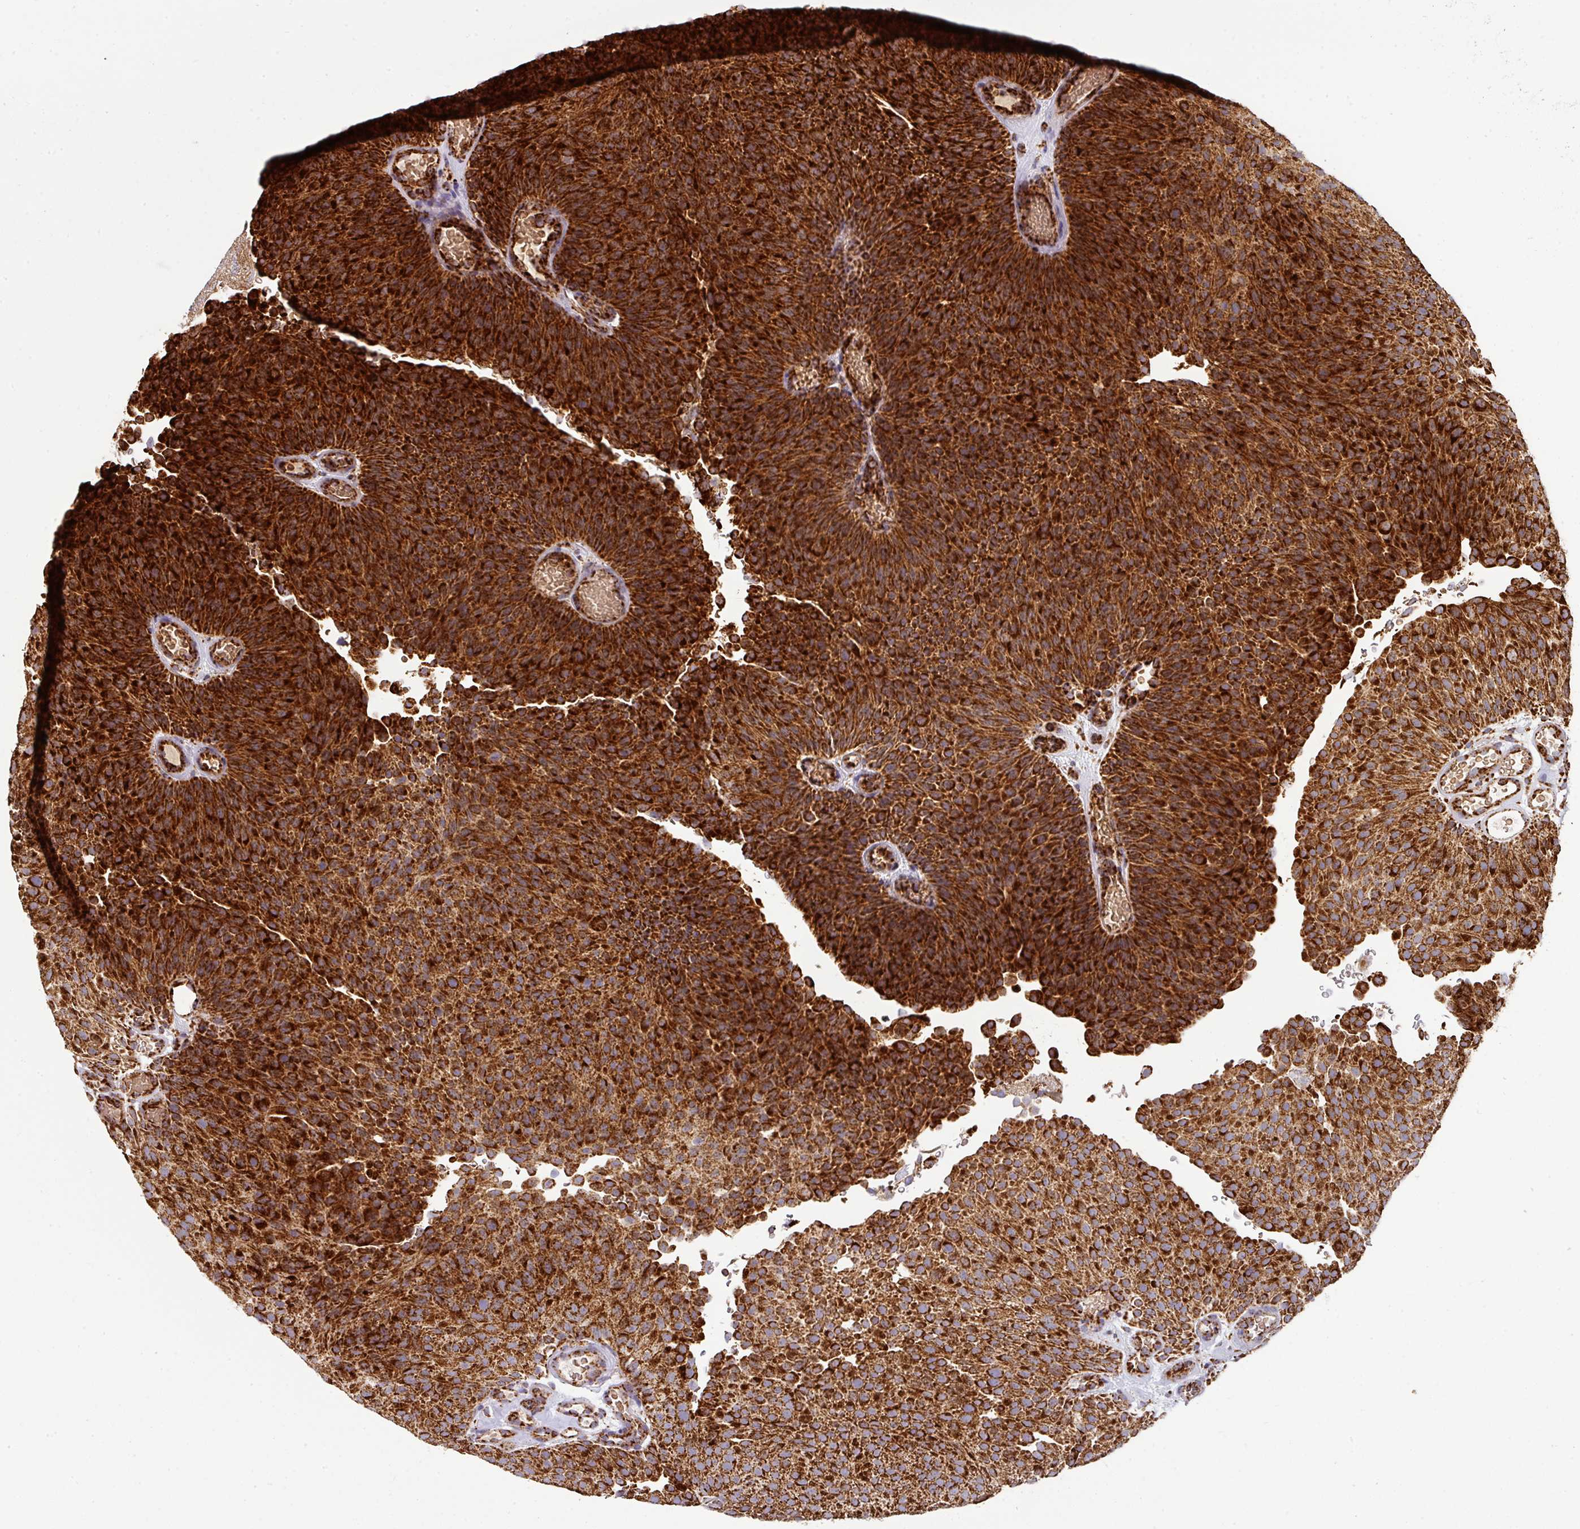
{"staining": {"intensity": "strong", "quantity": ">75%", "location": "cytoplasmic/membranous"}, "tissue": "urothelial cancer", "cell_type": "Tumor cells", "image_type": "cancer", "snomed": [{"axis": "morphology", "description": "Urothelial carcinoma, Low grade"}, {"axis": "topography", "description": "Urinary bladder"}], "caption": "Urothelial cancer stained with IHC shows strong cytoplasmic/membranous expression in about >75% of tumor cells. Ihc stains the protein of interest in brown and the nuclei are stained blue.", "gene": "TRAP1", "patient": {"sex": "male", "age": 78}}